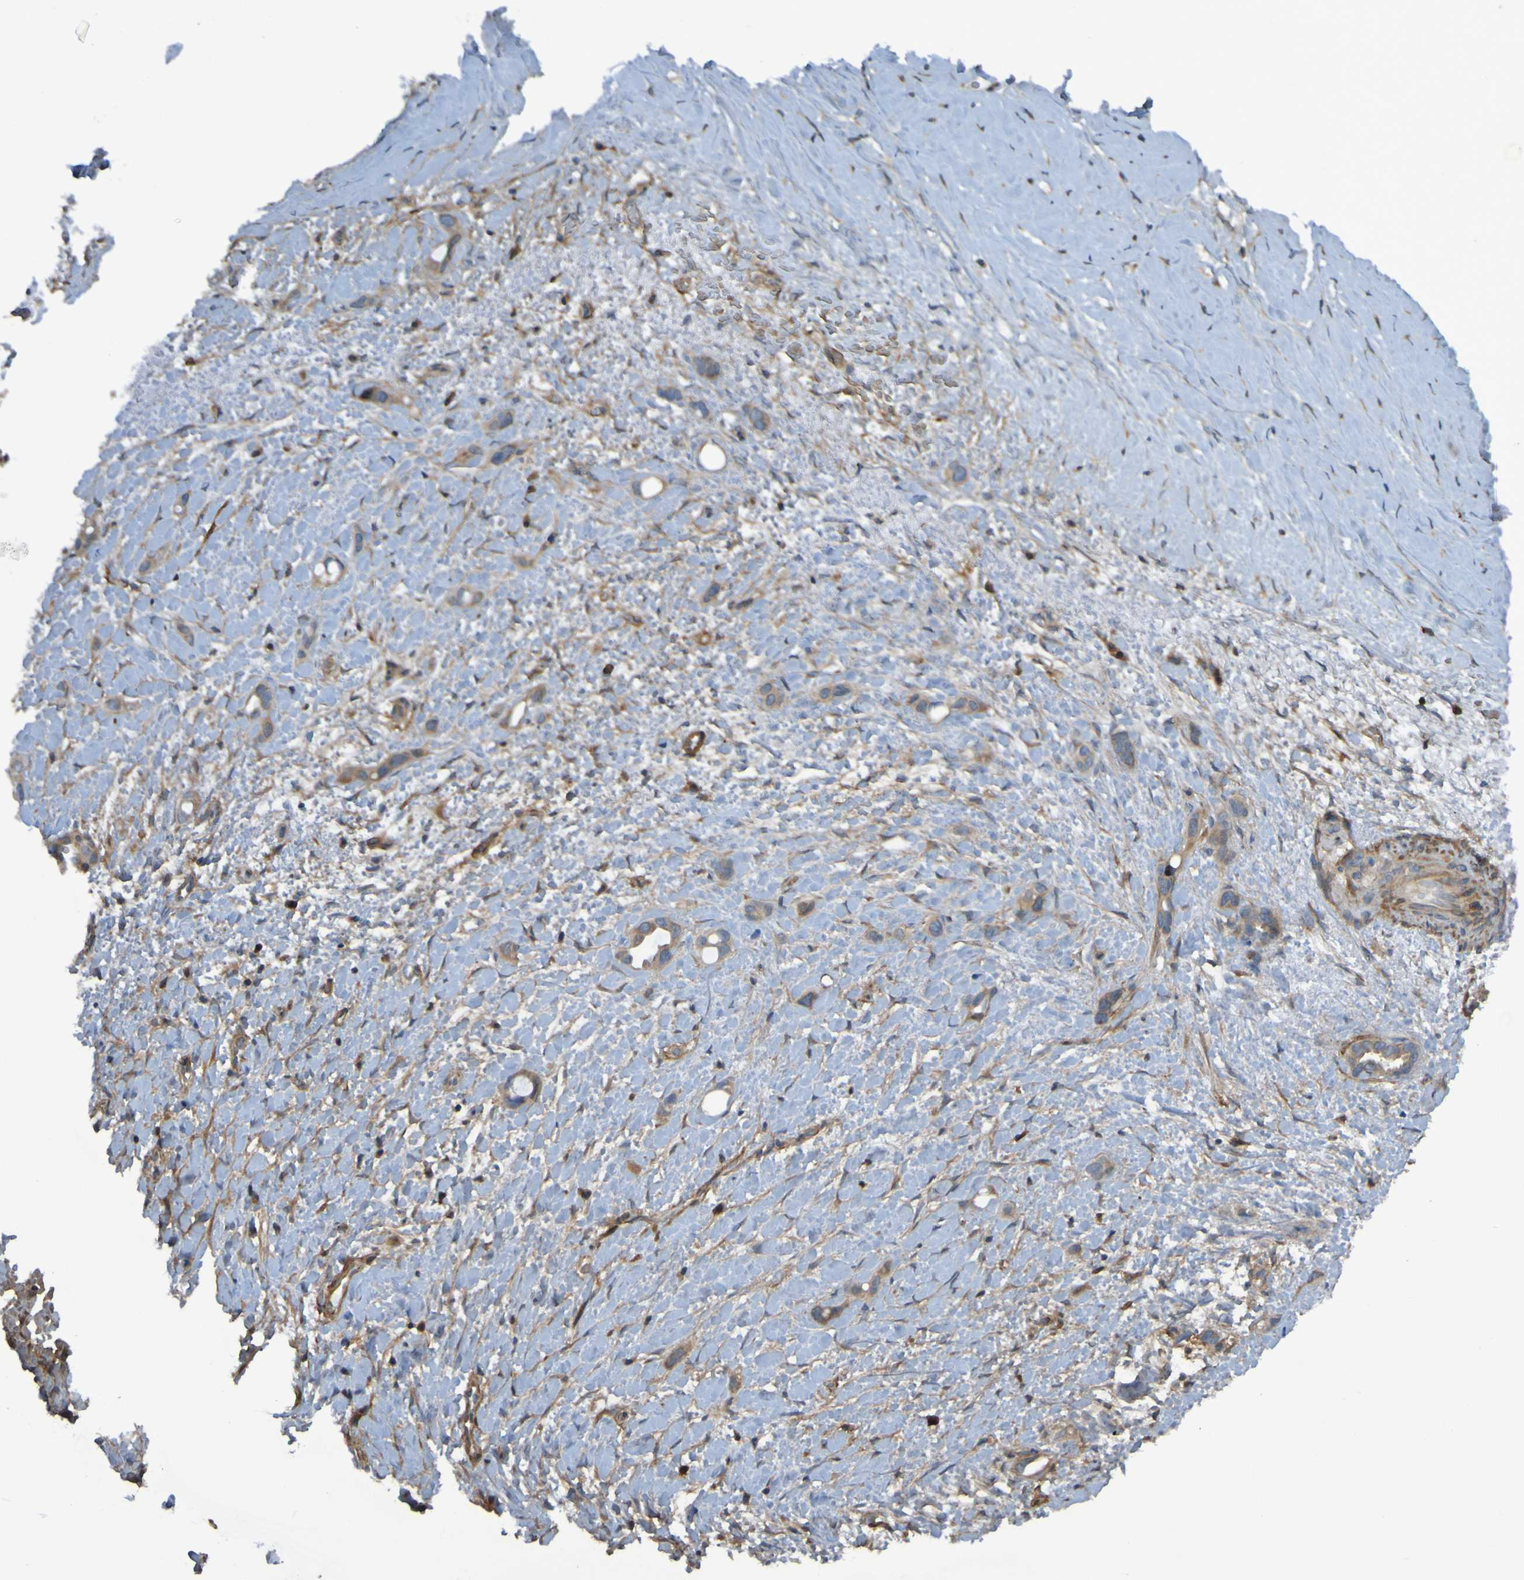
{"staining": {"intensity": "weak", "quantity": ">75%", "location": "cytoplasmic/membranous"}, "tissue": "liver cancer", "cell_type": "Tumor cells", "image_type": "cancer", "snomed": [{"axis": "morphology", "description": "Cholangiocarcinoma"}, {"axis": "topography", "description": "Liver"}], "caption": "Approximately >75% of tumor cells in human liver cancer (cholangiocarcinoma) exhibit weak cytoplasmic/membranous protein expression as visualized by brown immunohistochemical staining.", "gene": "PDGFB", "patient": {"sex": "female", "age": 65}}